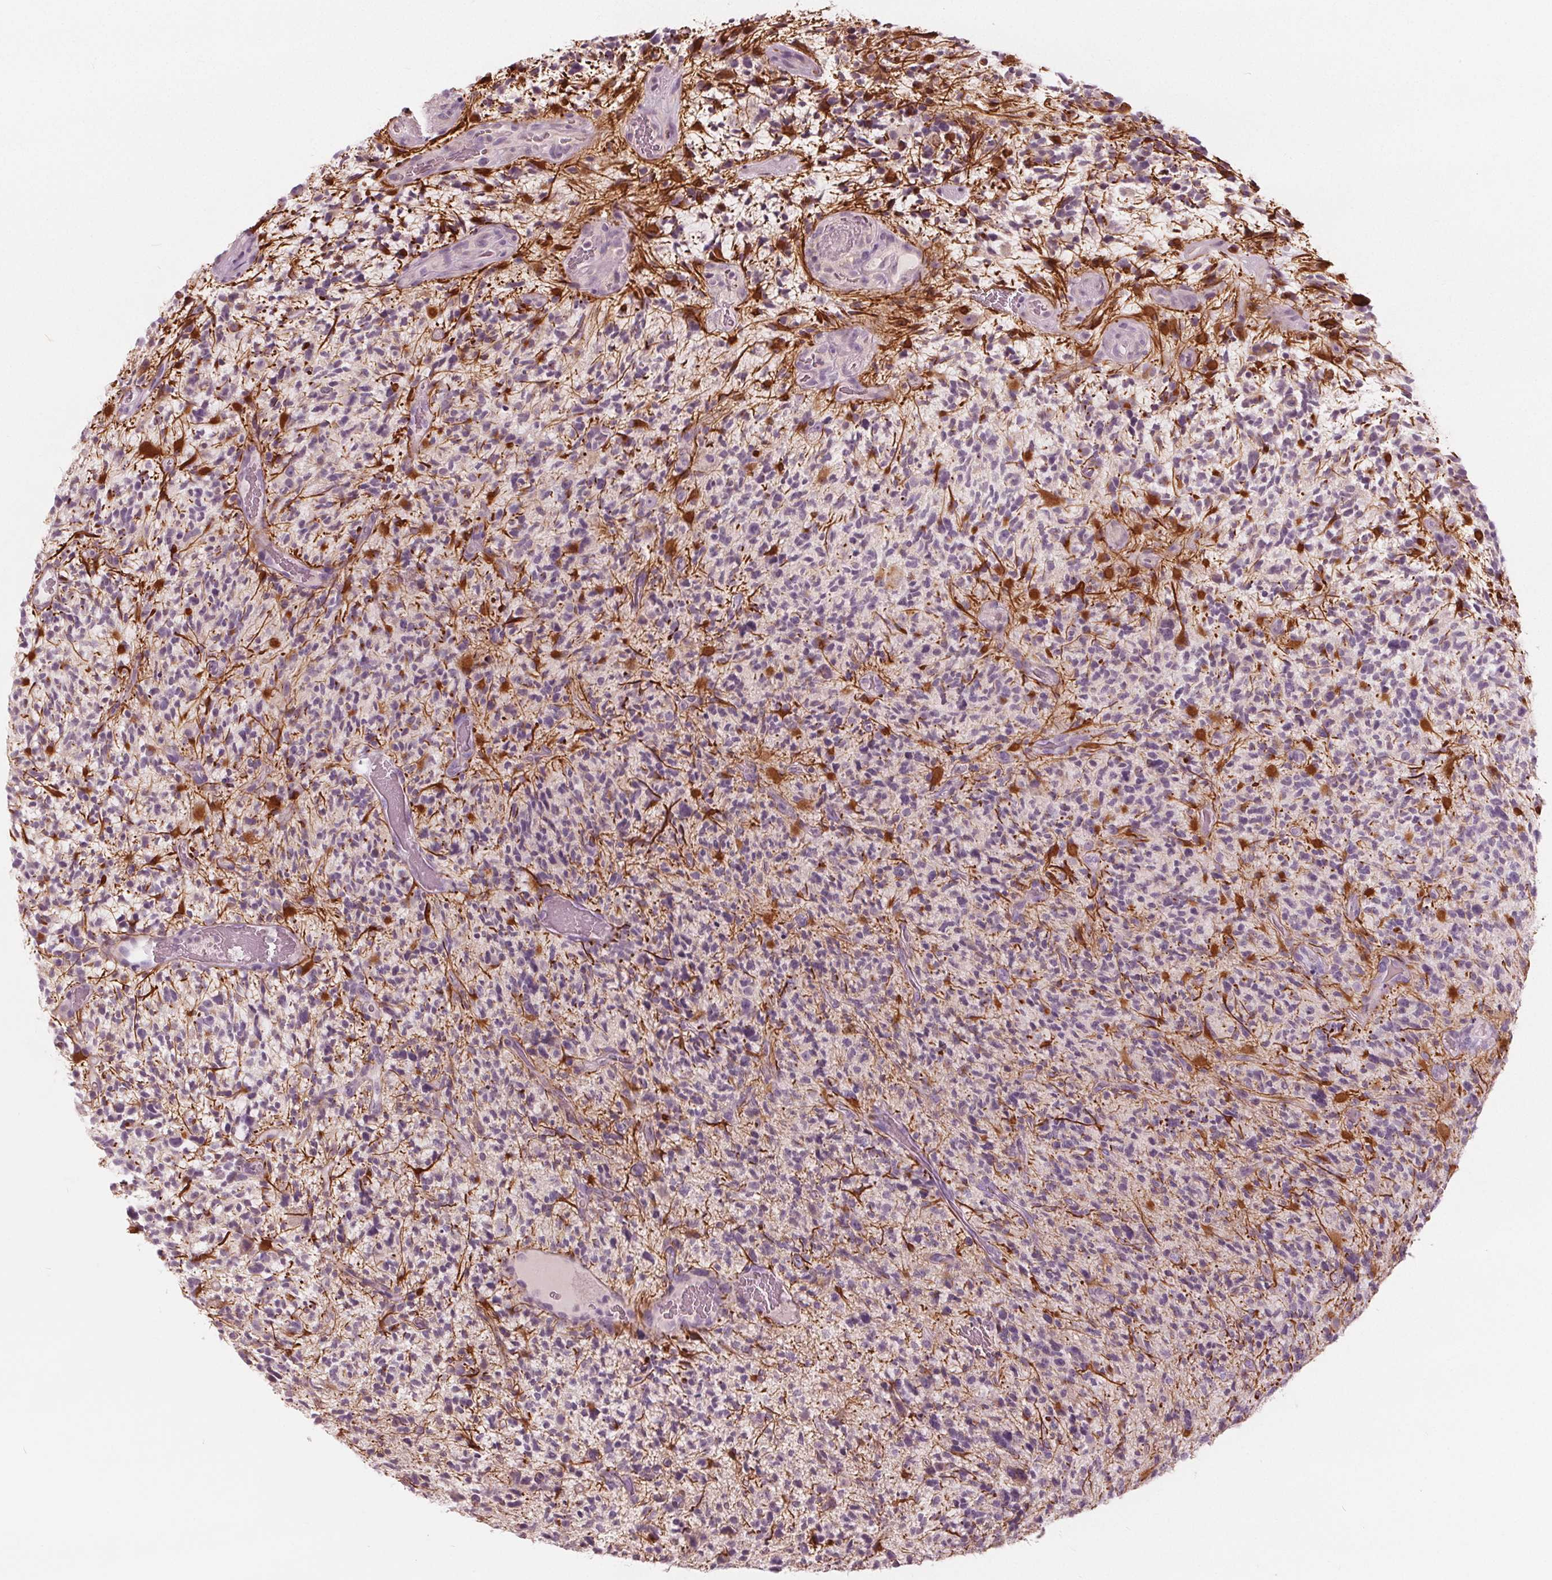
{"staining": {"intensity": "negative", "quantity": "none", "location": "none"}, "tissue": "glioma", "cell_type": "Tumor cells", "image_type": "cancer", "snomed": [{"axis": "morphology", "description": "Glioma, malignant, High grade"}, {"axis": "topography", "description": "Brain"}], "caption": "Immunohistochemistry (IHC) of glioma shows no staining in tumor cells.", "gene": "BRSK1", "patient": {"sex": "female", "age": 71}}